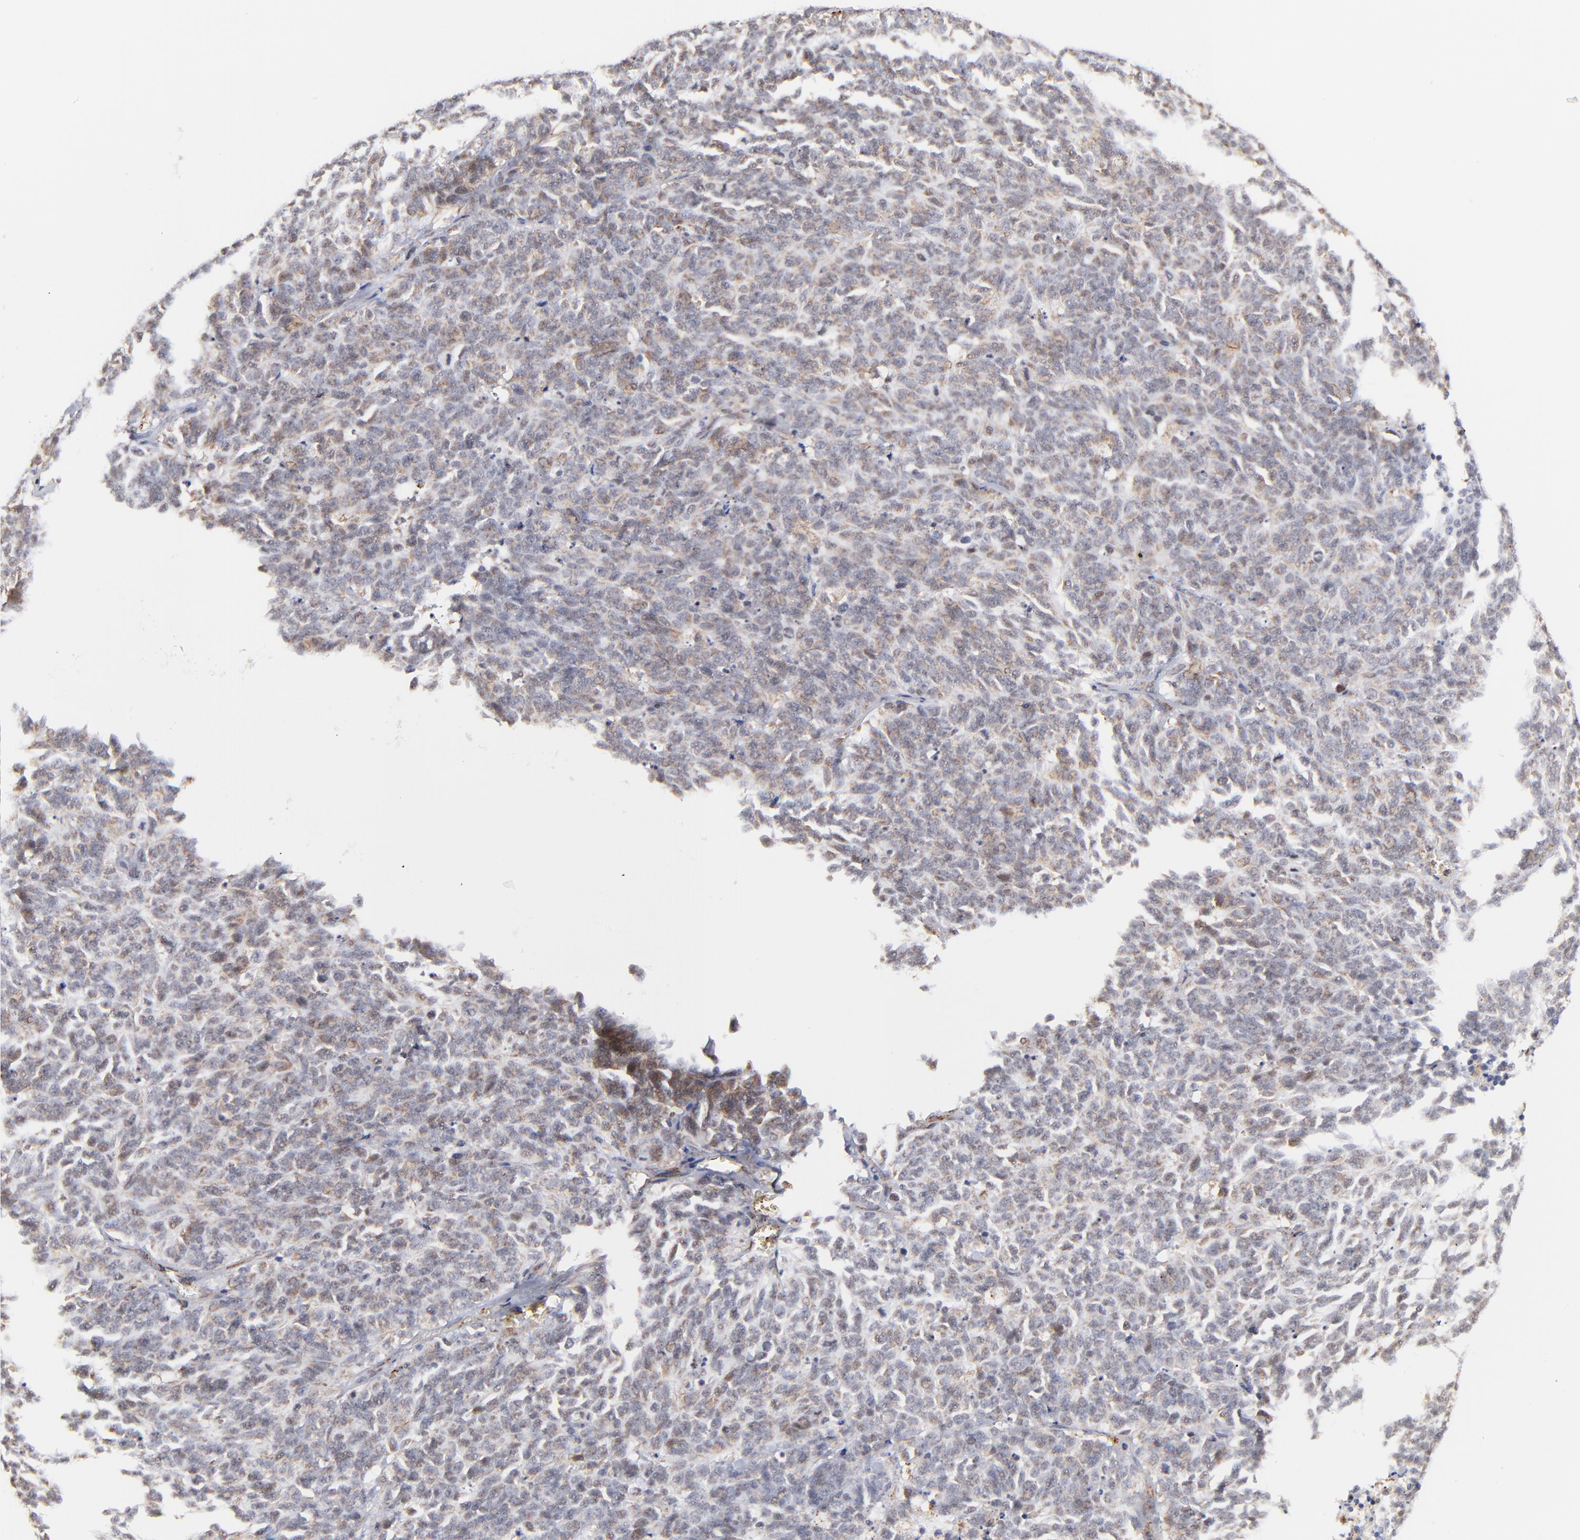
{"staining": {"intensity": "weak", "quantity": "<25%", "location": "cytoplasmic/membranous"}, "tissue": "lung cancer", "cell_type": "Tumor cells", "image_type": "cancer", "snomed": [{"axis": "morphology", "description": "Neoplasm, malignant, NOS"}, {"axis": "topography", "description": "Lung"}], "caption": "DAB immunohistochemical staining of human lung cancer shows no significant staining in tumor cells. Brightfield microscopy of immunohistochemistry (IHC) stained with DAB (brown) and hematoxylin (blue), captured at high magnification.", "gene": "MAP2K7", "patient": {"sex": "female", "age": 58}}